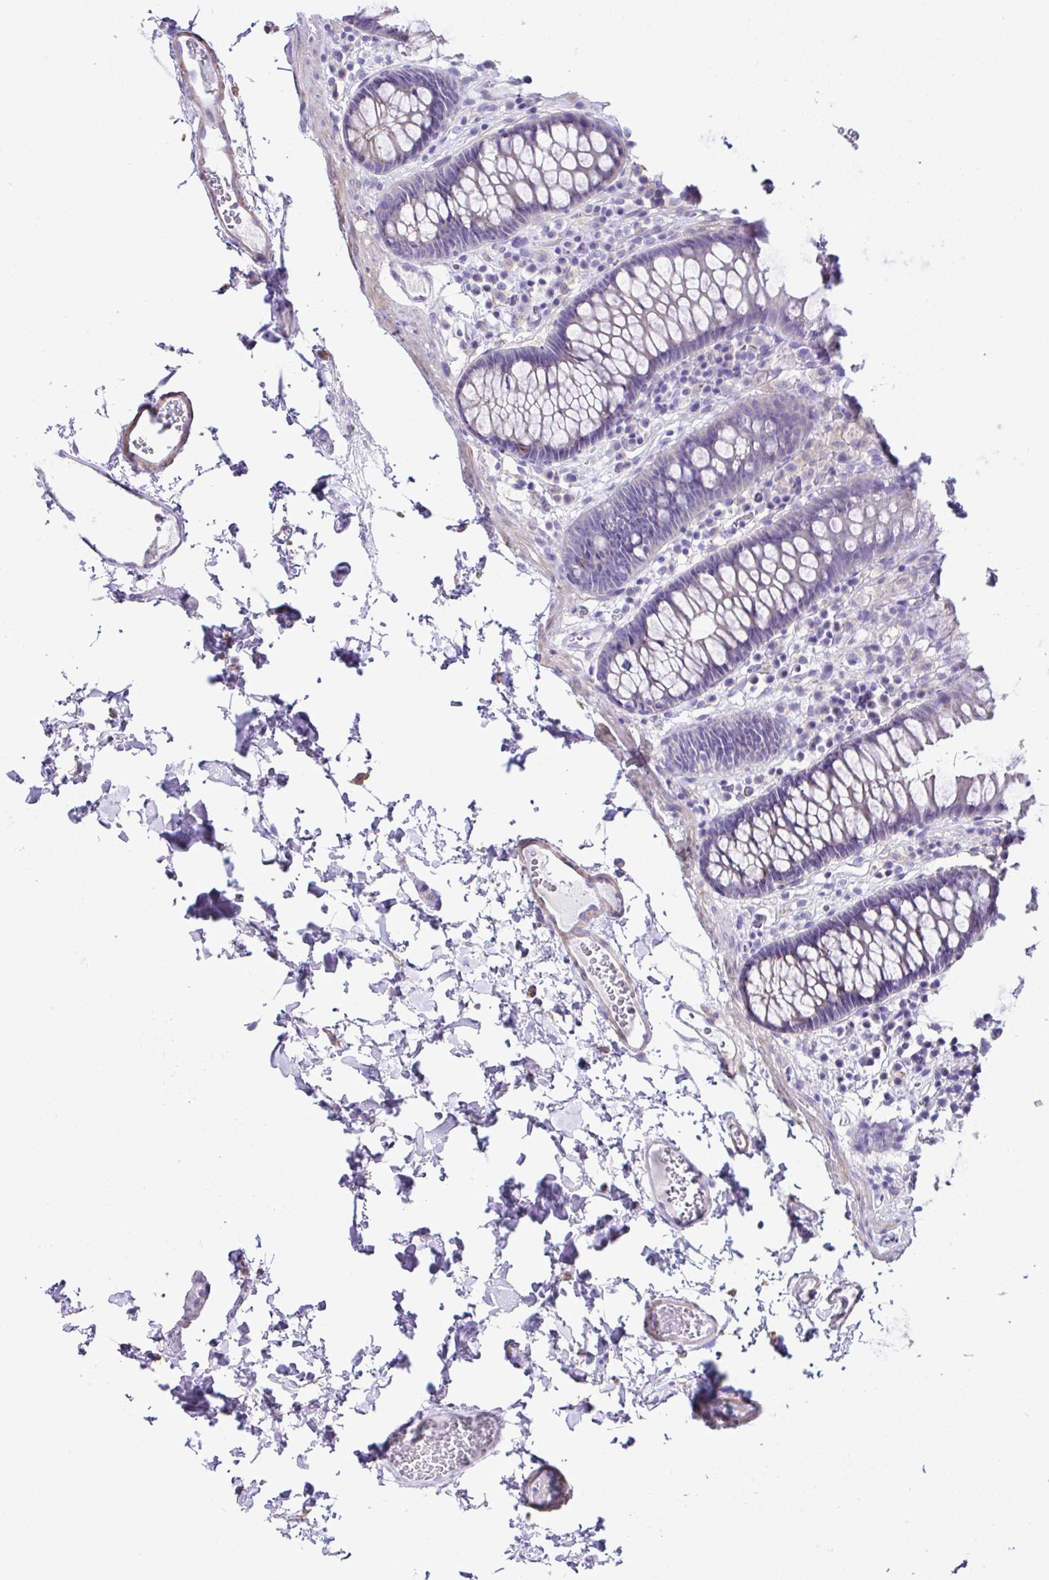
{"staining": {"intensity": "weak", "quantity": "25%-75%", "location": "cytoplasmic/membranous"}, "tissue": "colon", "cell_type": "Endothelial cells", "image_type": "normal", "snomed": [{"axis": "morphology", "description": "Normal tissue, NOS"}, {"axis": "topography", "description": "Colon"}, {"axis": "topography", "description": "Peripheral nerve tissue"}], "caption": "Colon stained with a brown dye reveals weak cytoplasmic/membranous positive expression in approximately 25%-75% of endothelial cells.", "gene": "OR4P4", "patient": {"sex": "male", "age": 84}}